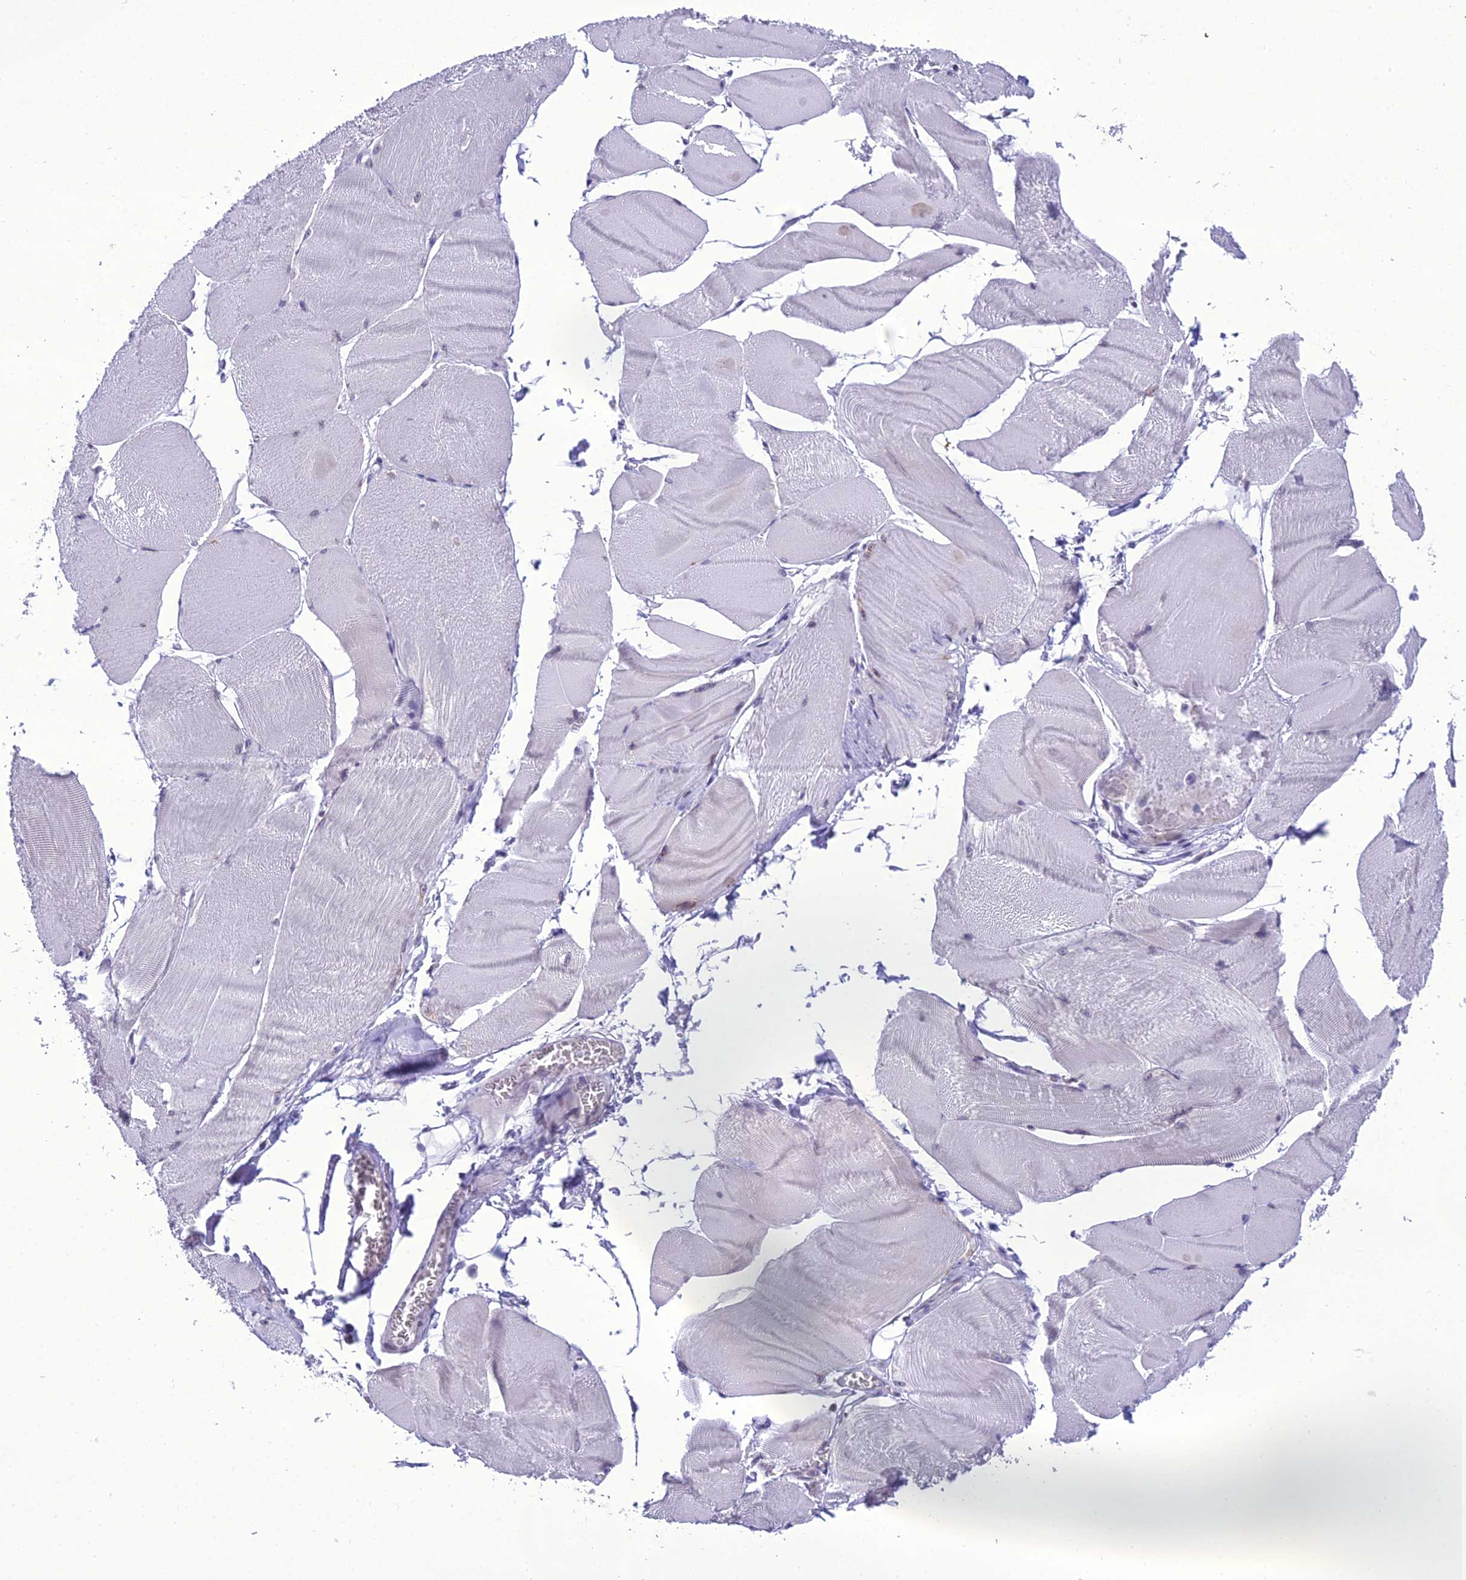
{"staining": {"intensity": "negative", "quantity": "none", "location": "none"}, "tissue": "skeletal muscle", "cell_type": "Myocytes", "image_type": "normal", "snomed": [{"axis": "morphology", "description": "Normal tissue, NOS"}, {"axis": "morphology", "description": "Basal cell carcinoma"}, {"axis": "topography", "description": "Skeletal muscle"}], "caption": "Immunohistochemistry (IHC) photomicrograph of benign skeletal muscle: human skeletal muscle stained with DAB (3,3'-diaminobenzidine) shows no significant protein staining in myocytes.", "gene": "B9D2", "patient": {"sex": "female", "age": 64}}